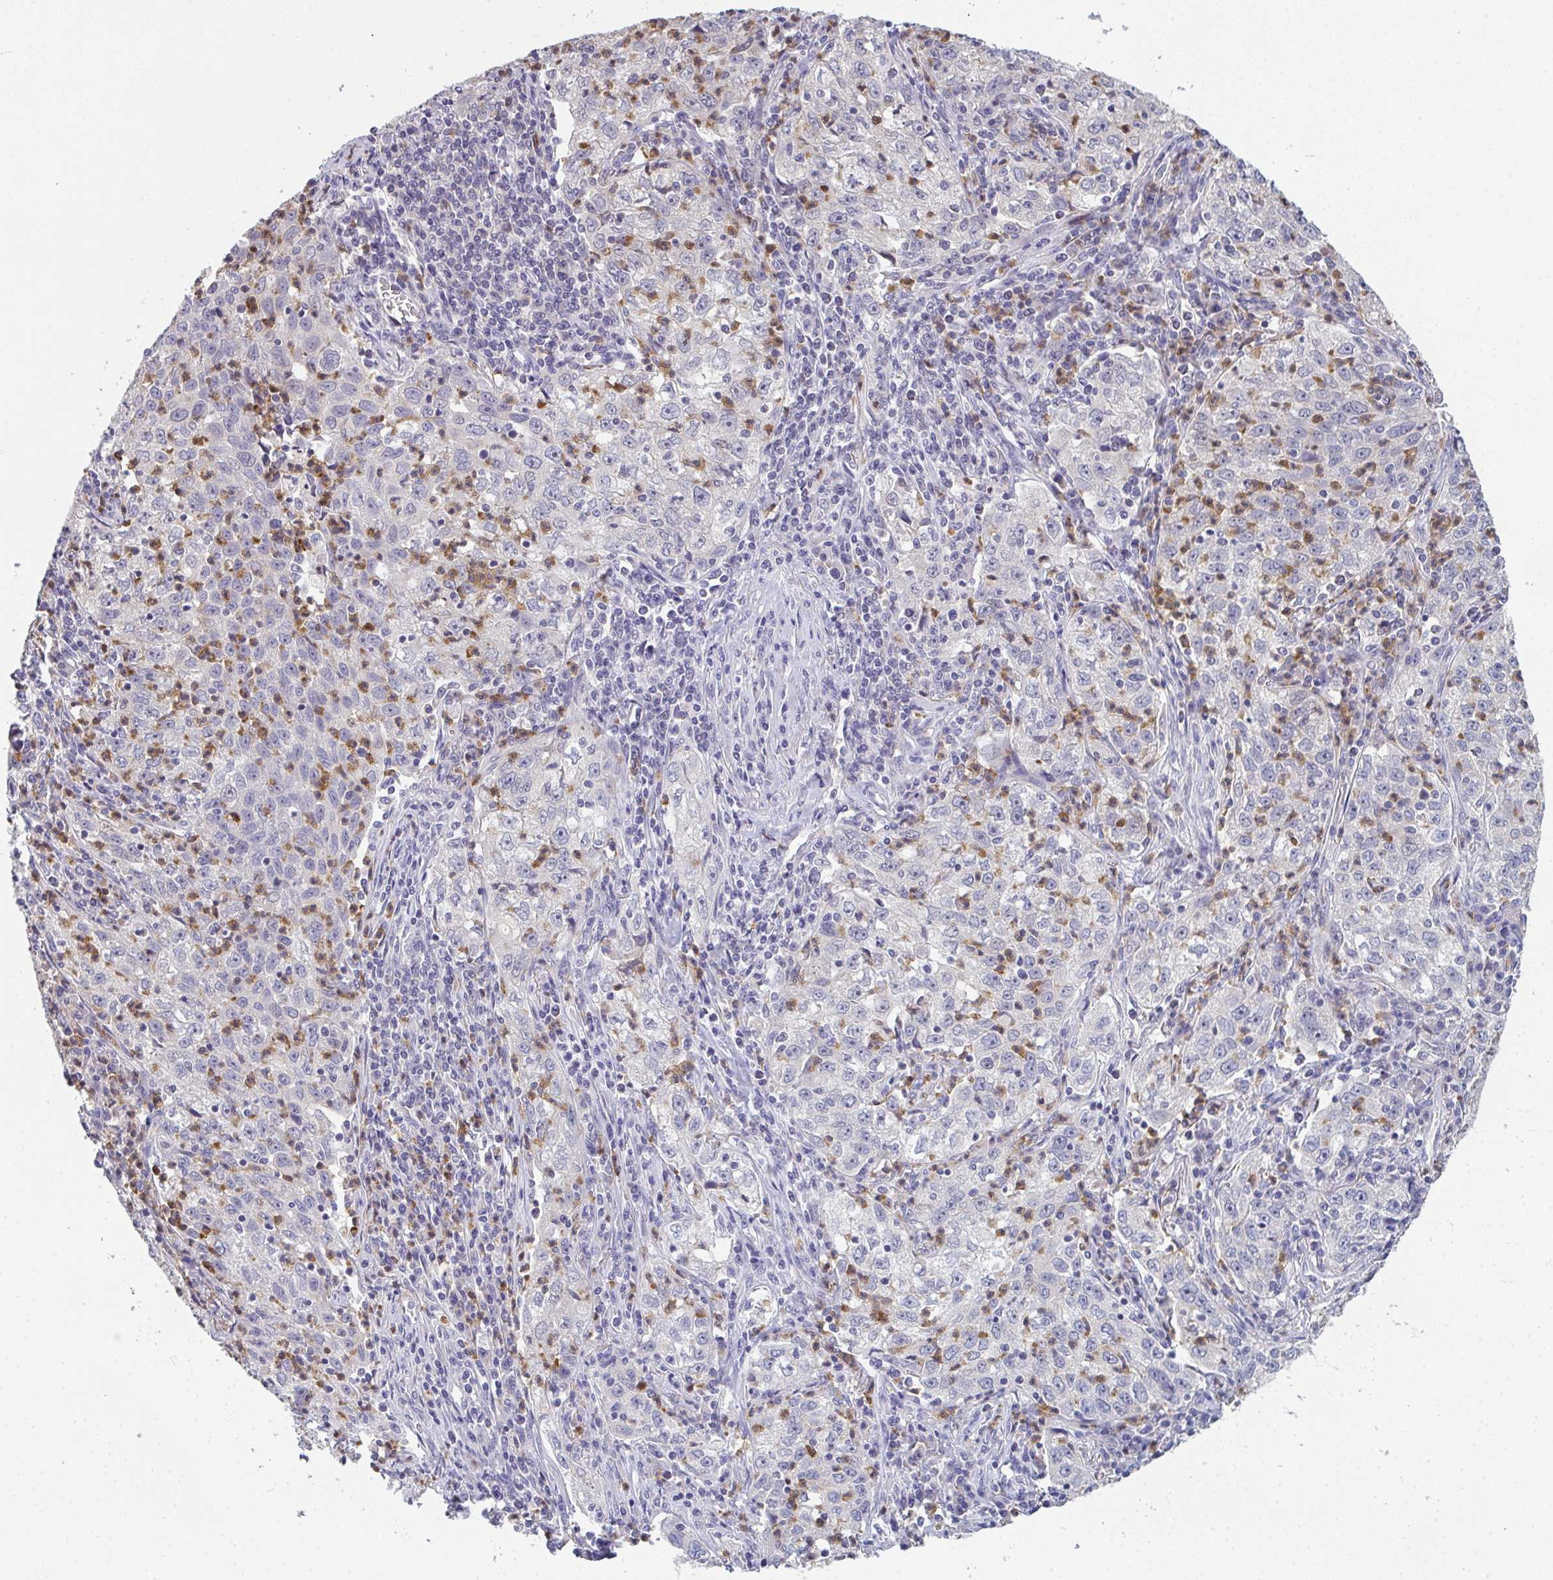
{"staining": {"intensity": "negative", "quantity": "none", "location": "none"}, "tissue": "lung cancer", "cell_type": "Tumor cells", "image_type": "cancer", "snomed": [{"axis": "morphology", "description": "Squamous cell carcinoma, NOS"}, {"axis": "topography", "description": "Lung"}], "caption": "Human lung squamous cell carcinoma stained for a protein using immunohistochemistry (IHC) displays no staining in tumor cells.", "gene": "RIOK1", "patient": {"sex": "male", "age": 71}}